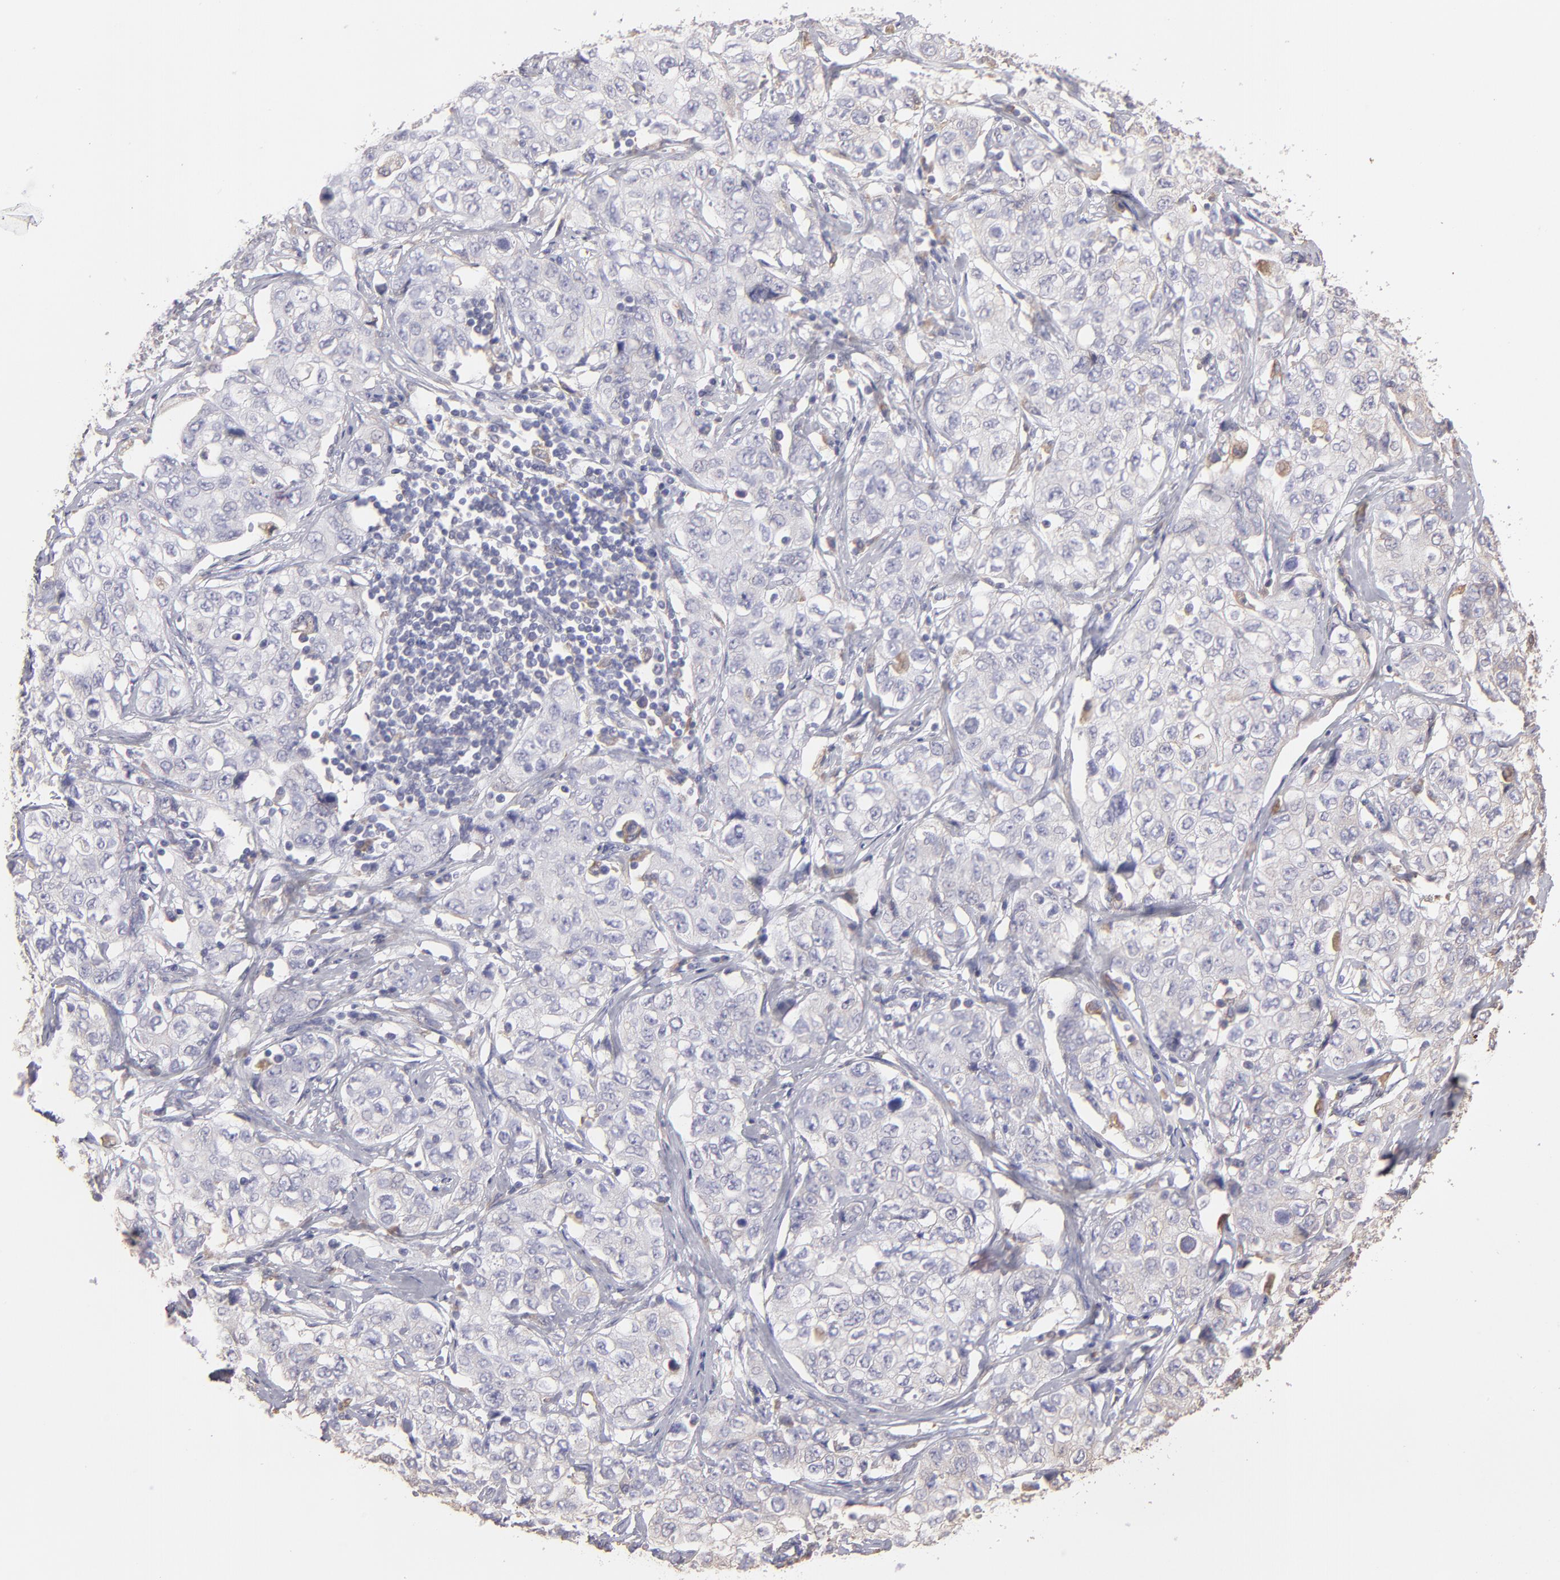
{"staining": {"intensity": "weak", "quantity": "<25%", "location": "cytoplasmic/membranous"}, "tissue": "stomach cancer", "cell_type": "Tumor cells", "image_type": "cancer", "snomed": [{"axis": "morphology", "description": "Adenocarcinoma, NOS"}, {"axis": "topography", "description": "Stomach"}], "caption": "Stomach adenocarcinoma stained for a protein using immunohistochemistry exhibits no positivity tumor cells.", "gene": "CALR", "patient": {"sex": "male", "age": 48}}